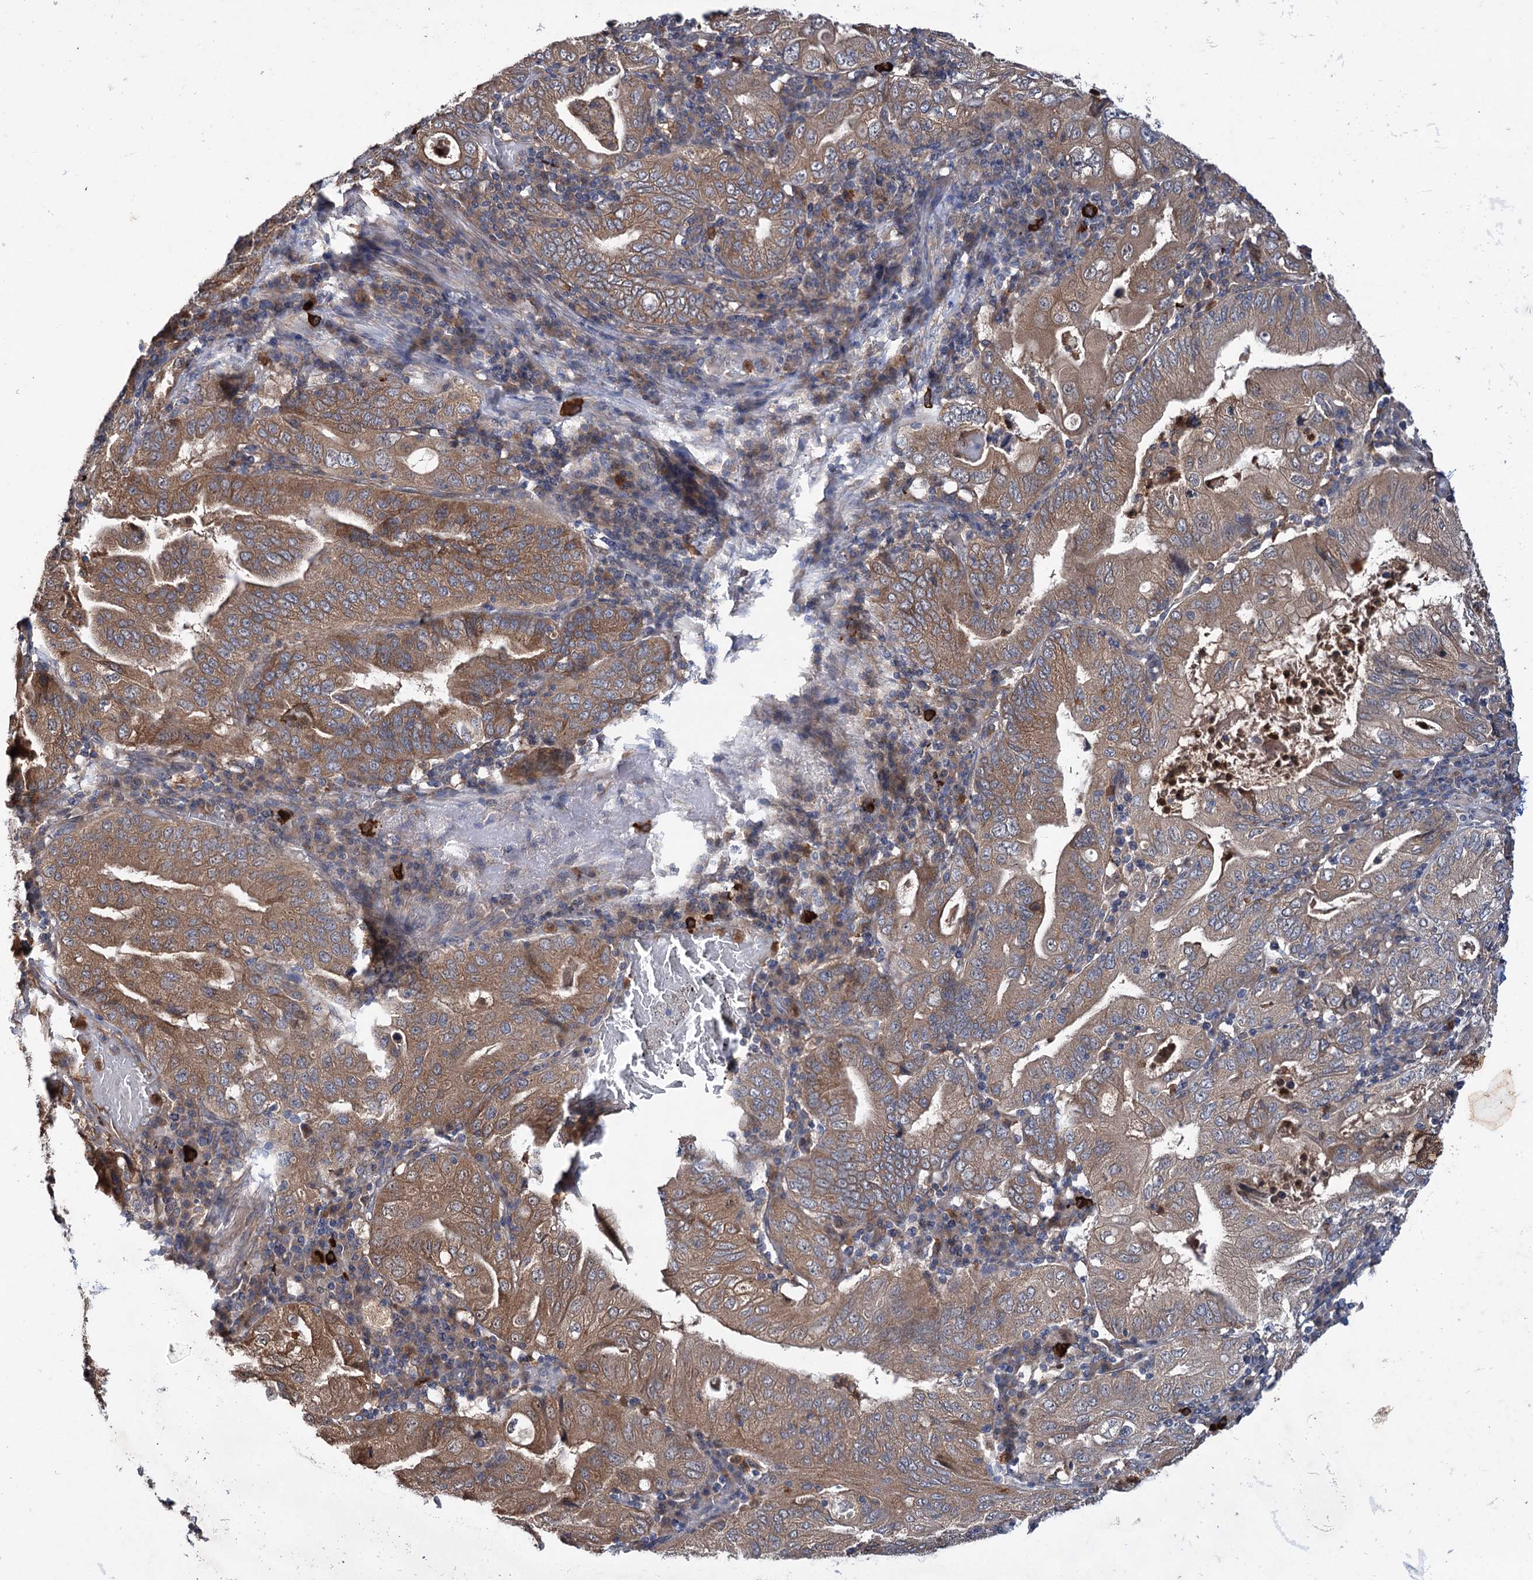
{"staining": {"intensity": "moderate", "quantity": ">75%", "location": "cytoplasmic/membranous"}, "tissue": "stomach cancer", "cell_type": "Tumor cells", "image_type": "cancer", "snomed": [{"axis": "morphology", "description": "Normal tissue, NOS"}, {"axis": "morphology", "description": "Adenocarcinoma, NOS"}, {"axis": "topography", "description": "Esophagus"}, {"axis": "topography", "description": "Stomach, upper"}, {"axis": "topography", "description": "Peripheral nerve tissue"}], "caption": "Brown immunohistochemical staining in human adenocarcinoma (stomach) displays moderate cytoplasmic/membranous expression in approximately >75% of tumor cells.", "gene": "PTPN3", "patient": {"sex": "male", "age": 62}}